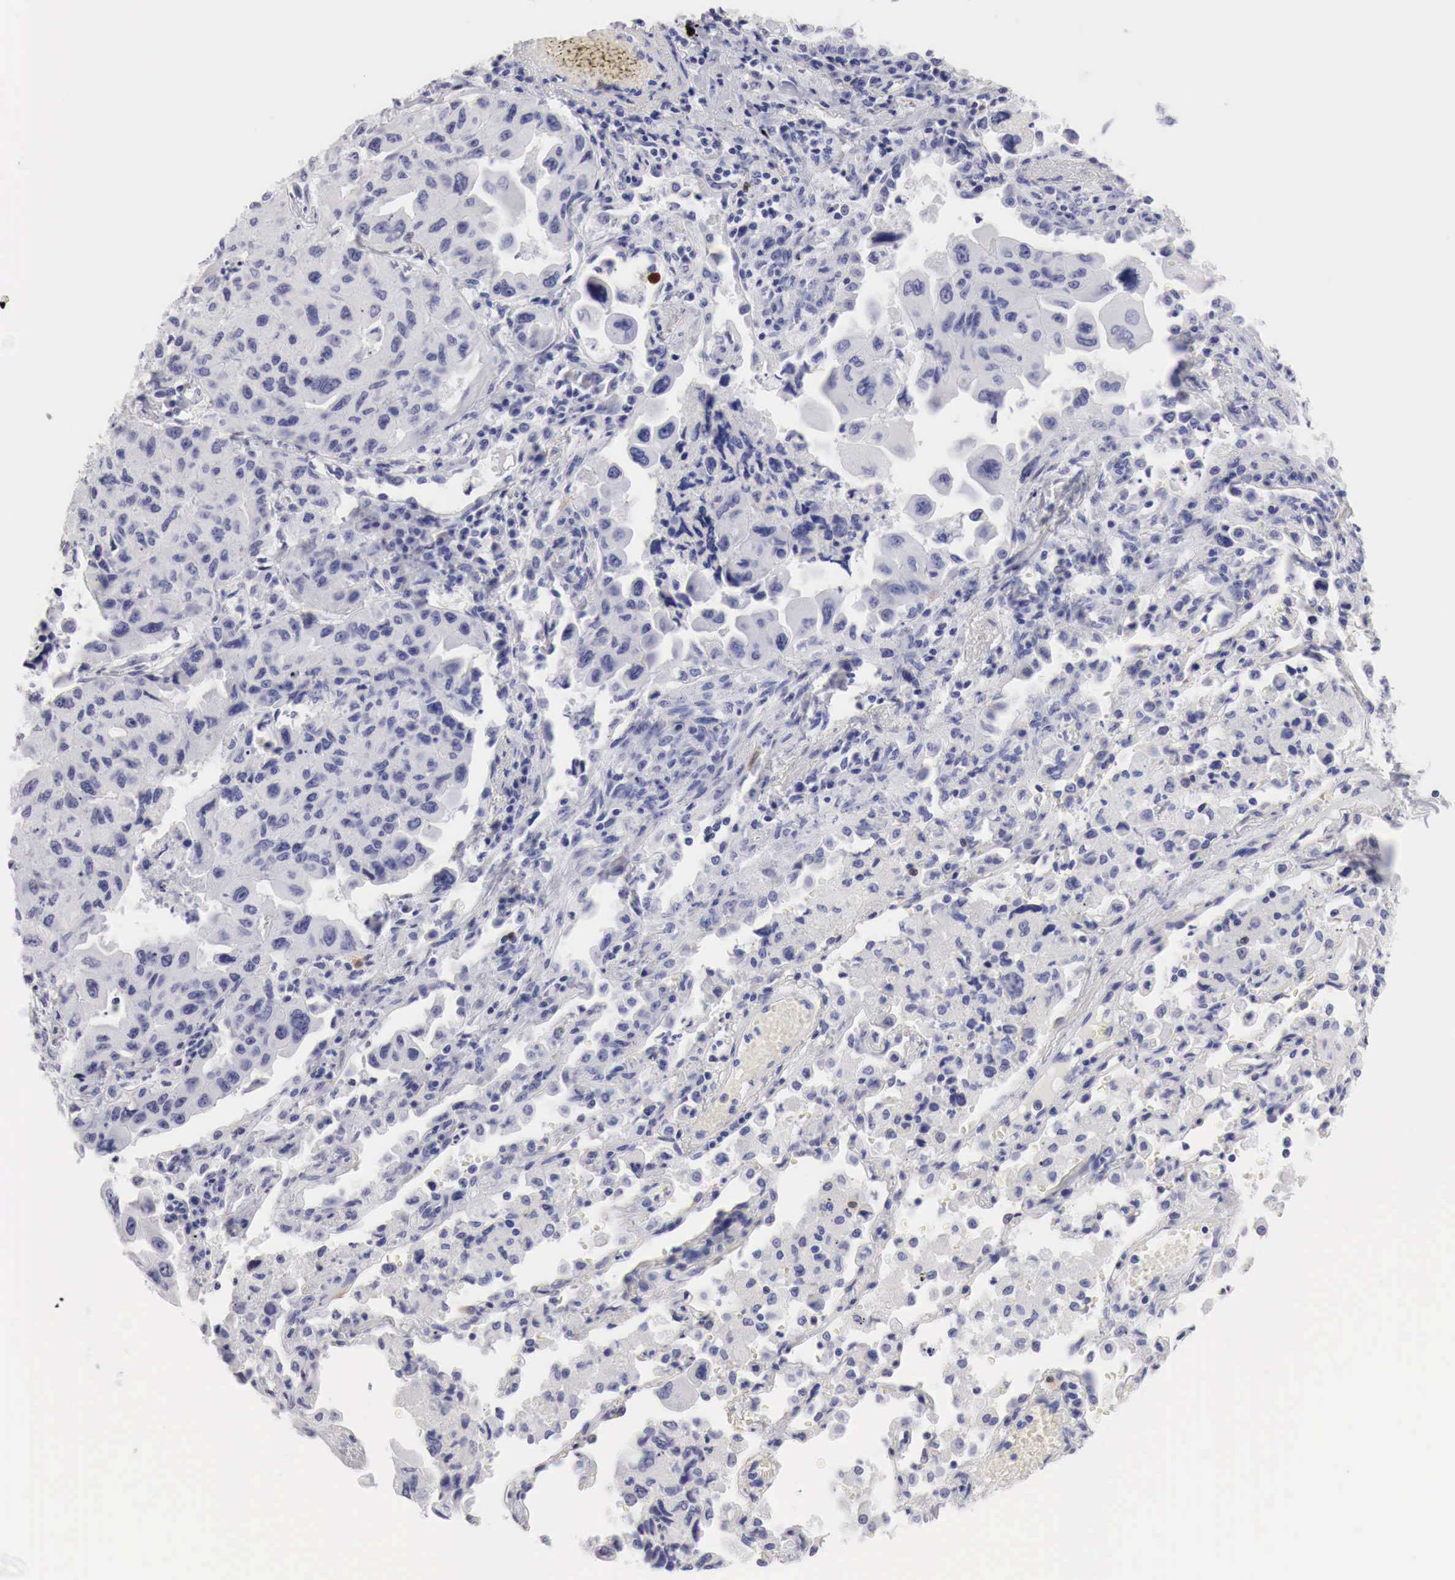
{"staining": {"intensity": "negative", "quantity": "none", "location": "none"}, "tissue": "lung cancer", "cell_type": "Tumor cells", "image_type": "cancer", "snomed": [{"axis": "morphology", "description": "Adenocarcinoma, NOS"}, {"axis": "topography", "description": "Lung"}], "caption": "Lung adenocarcinoma was stained to show a protein in brown. There is no significant expression in tumor cells.", "gene": "CDKN2A", "patient": {"sex": "male", "age": 64}}